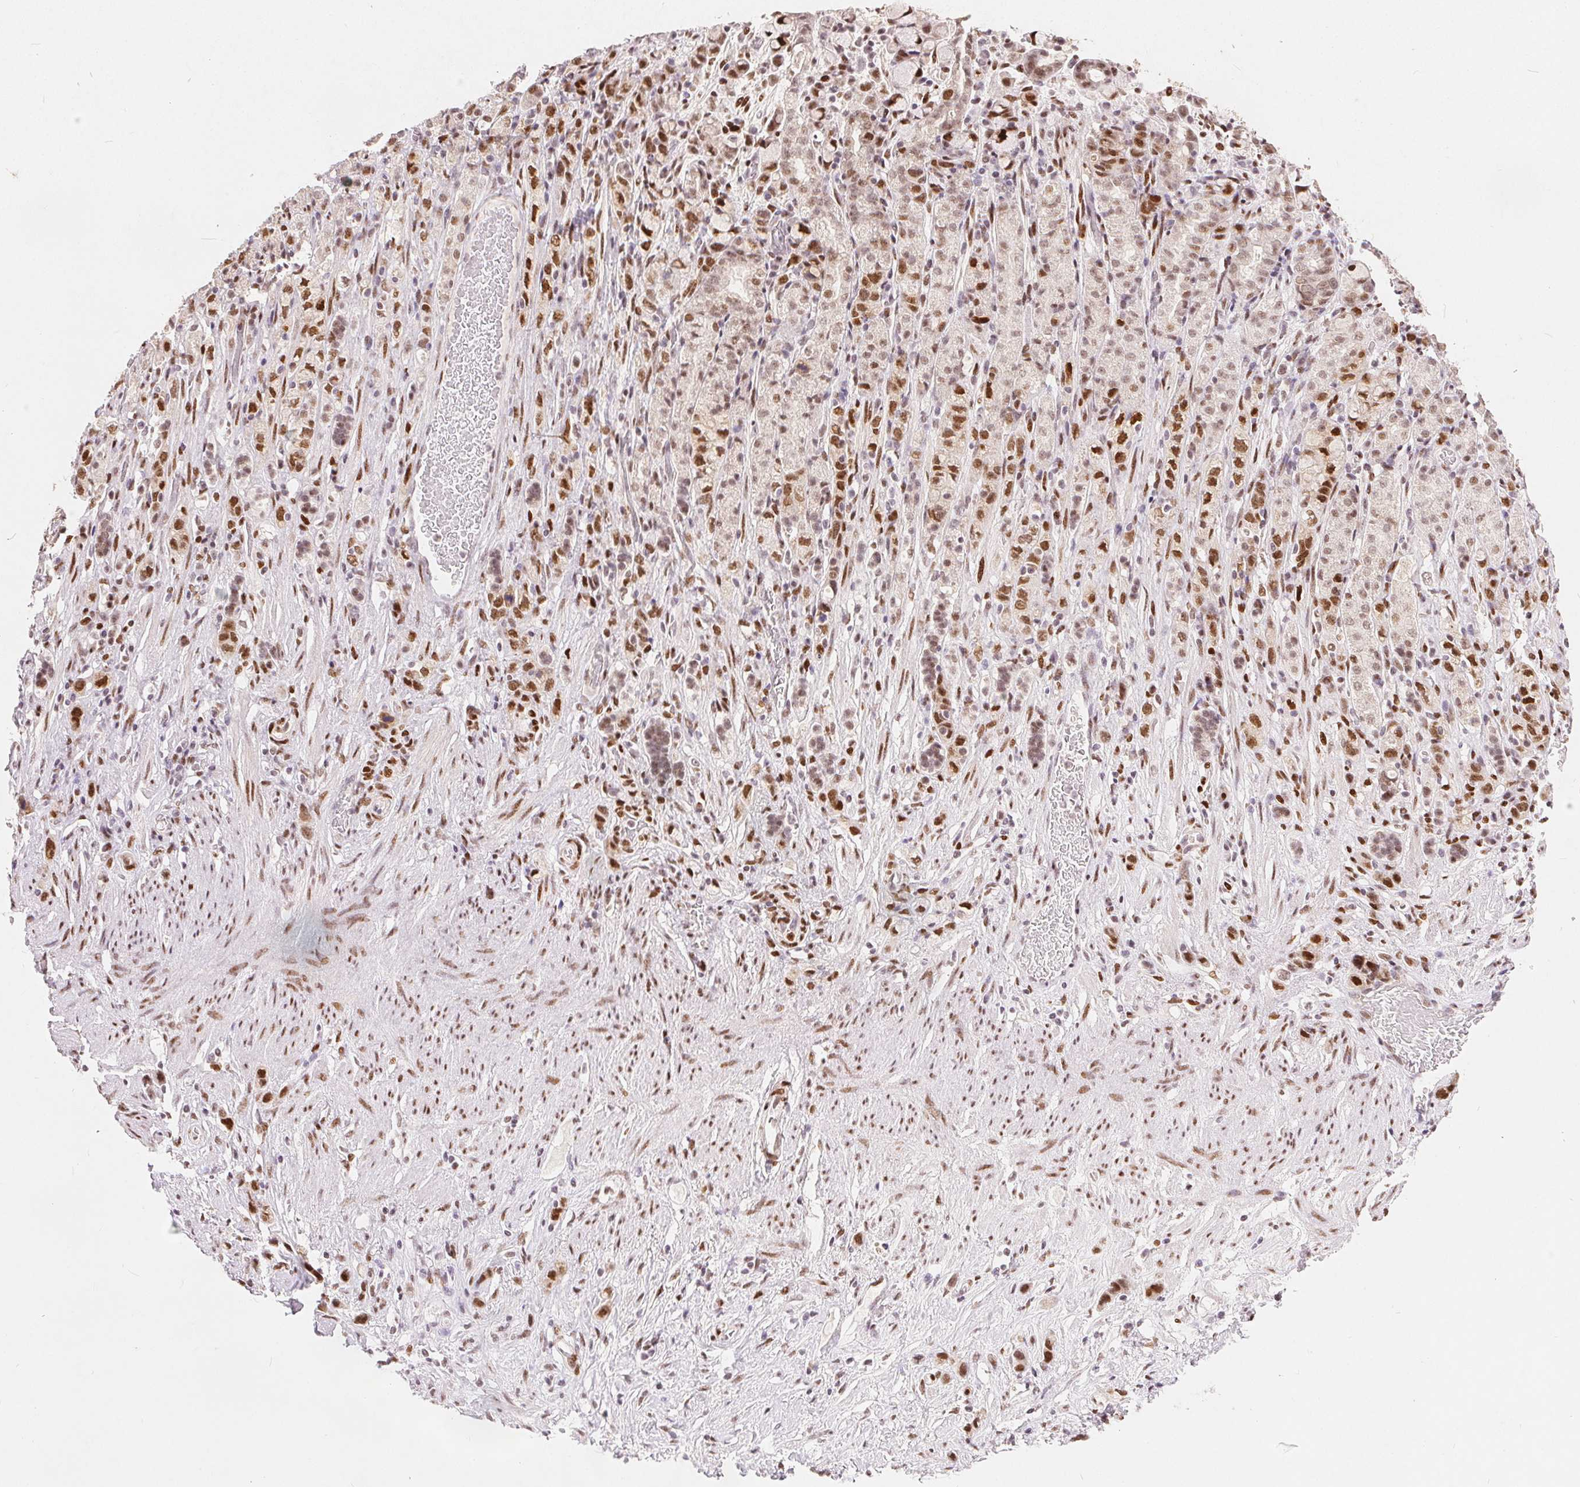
{"staining": {"intensity": "moderate", "quantity": ">75%", "location": "nuclear"}, "tissue": "stomach cancer", "cell_type": "Tumor cells", "image_type": "cancer", "snomed": [{"axis": "morphology", "description": "Adenocarcinoma, NOS"}, {"axis": "topography", "description": "Stomach"}], "caption": "An immunohistochemistry histopathology image of tumor tissue is shown. Protein staining in brown highlights moderate nuclear positivity in adenocarcinoma (stomach) within tumor cells.", "gene": "ZNF703", "patient": {"sex": "female", "age": 65}}